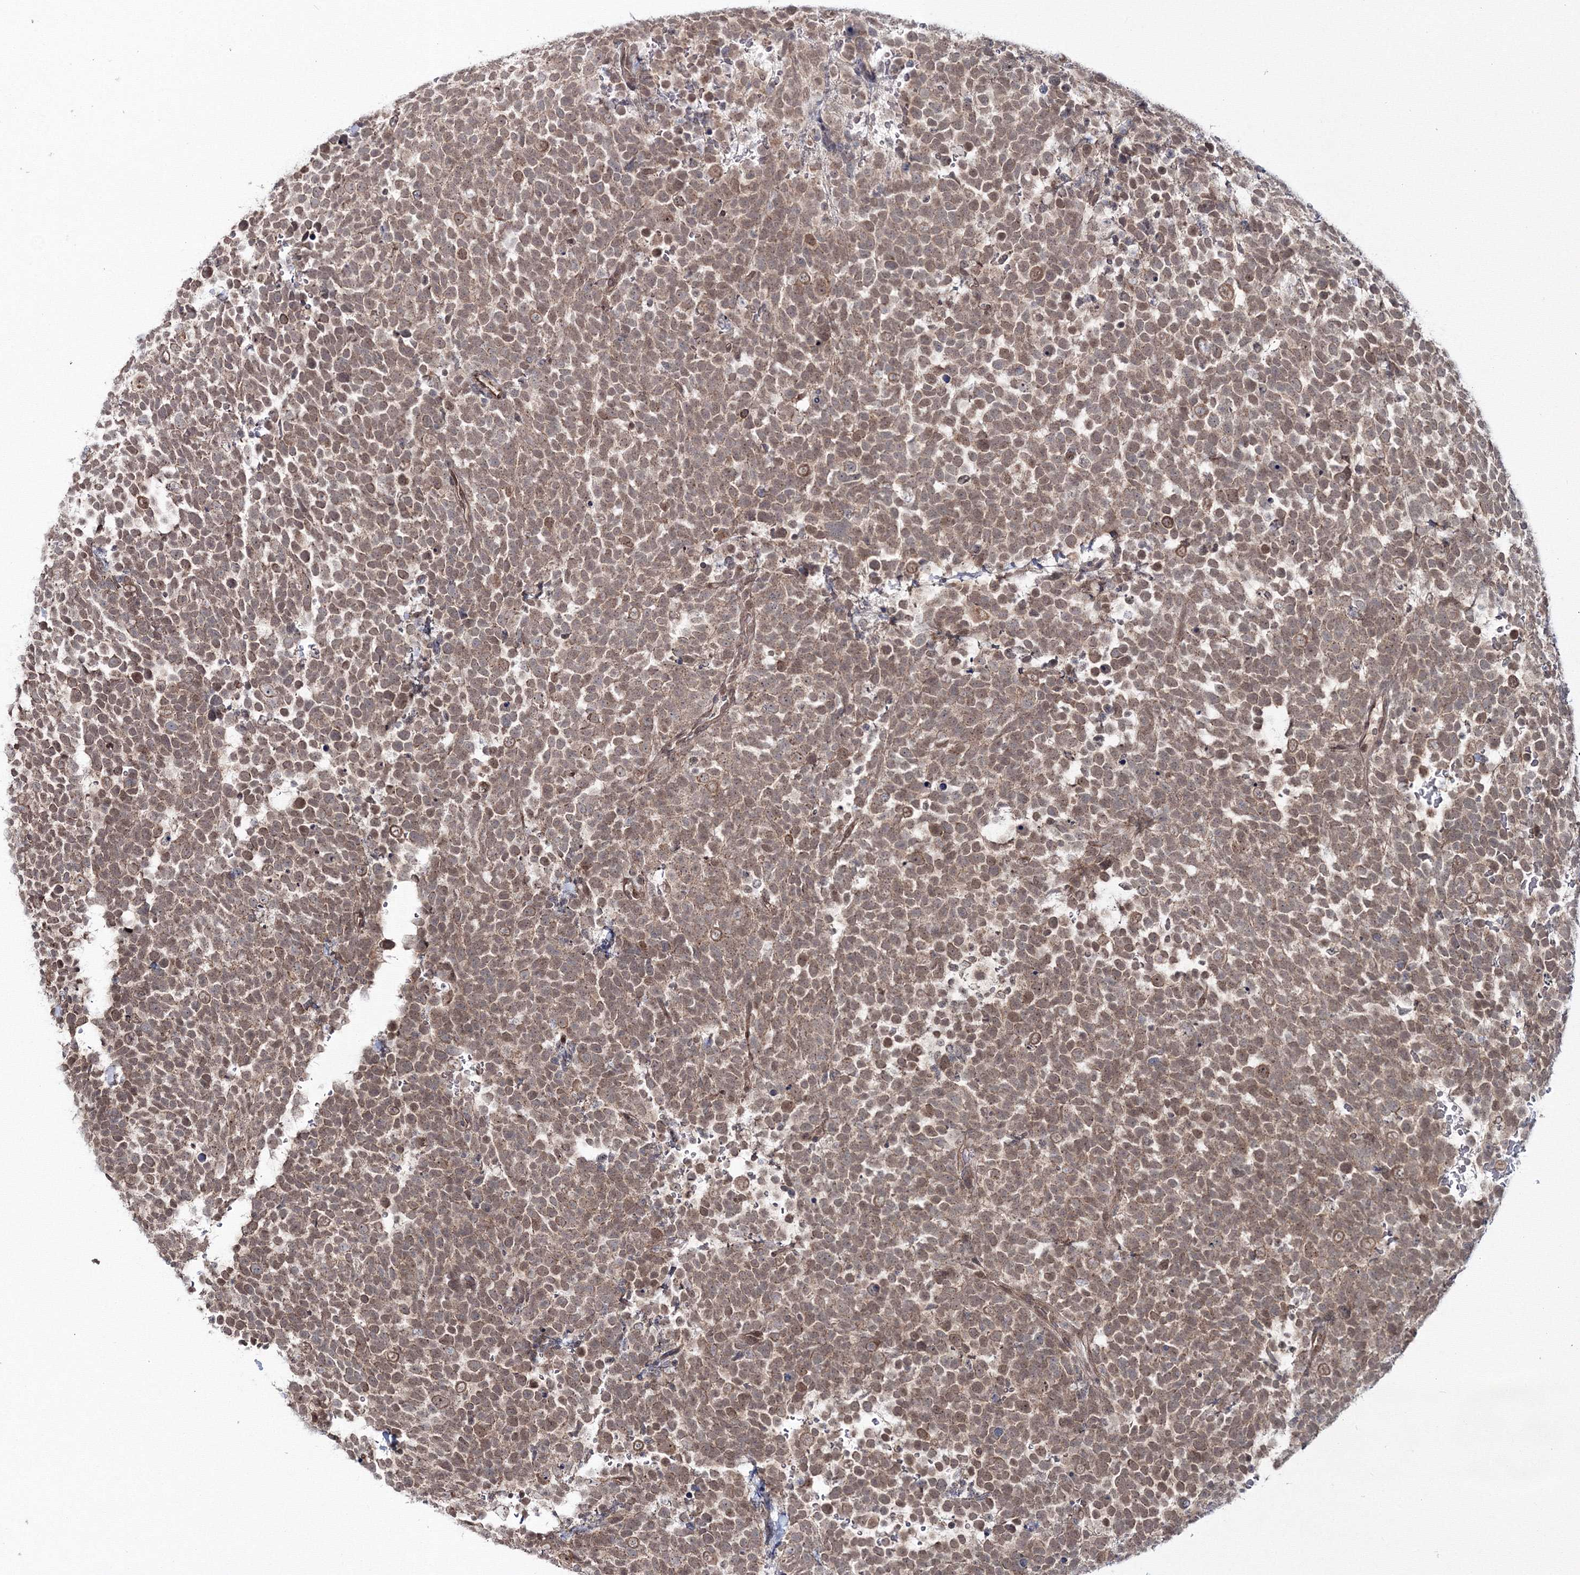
{"staining": {"intensity": "moderate", "quantity": ">75%", "location": "nuclear"}, "tissue": "urothelial cancer", "cell_type": "Tumor cells", "image_type": "cancer", "snomed": [{"axis": "morphology", "description": "Urothelial carcinoma, High grade"}, {"axis": "topography", "description": "Urinary bladder"}], "caption": "Immunohistochemical staining of urothelial carcinoma (high-grade) displays medium levels of moderate nuclear positivity in about >75% of tumor cells. The staining was performed using DAB to visualize the protein expression in brown, while the nuclei were stained in blue with hematoxylin (Magnification: 20x).", "gene": "ZFAND6", "patient": {"sex": "female", "age": 82}}